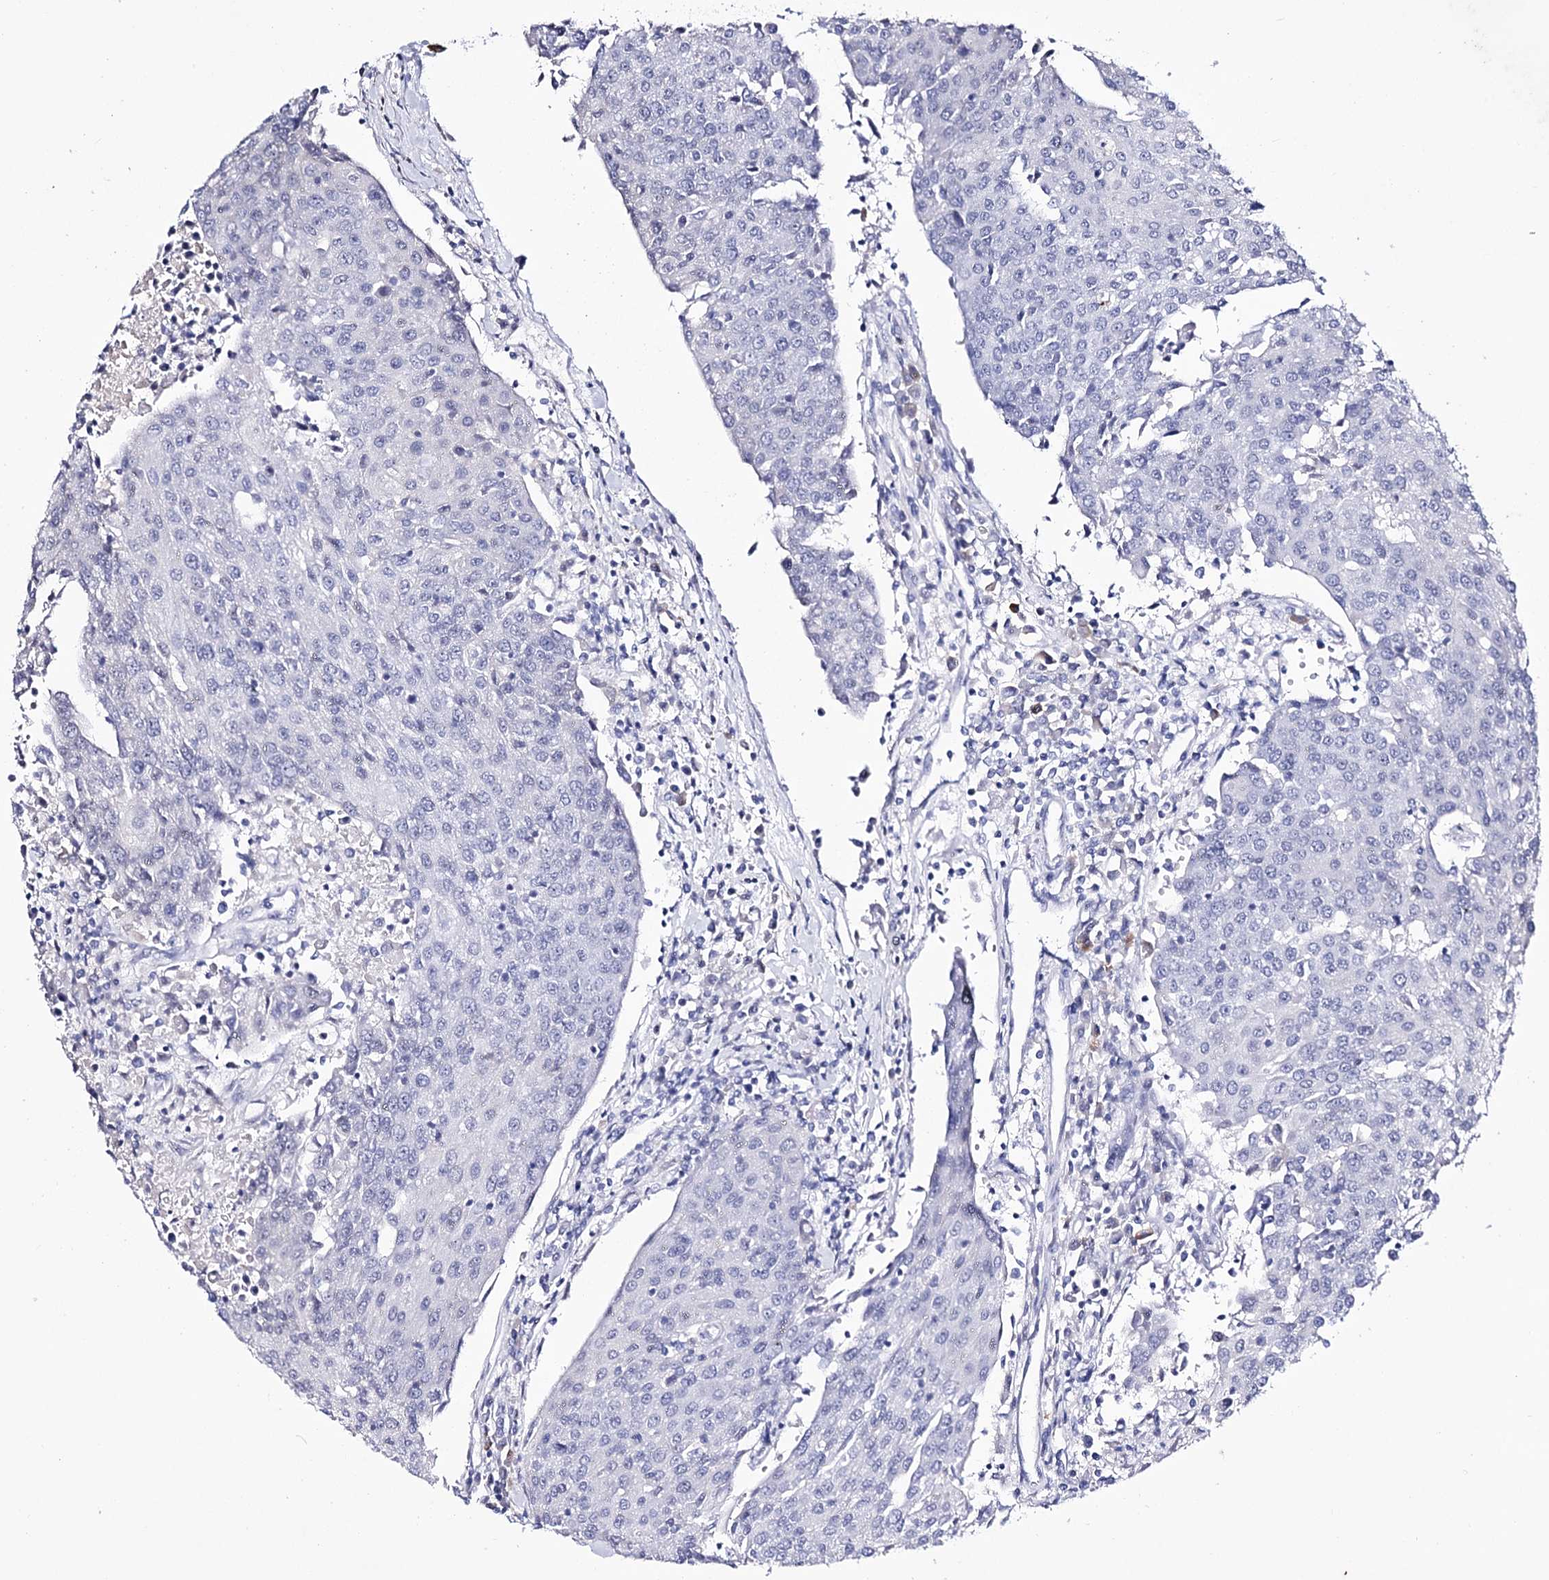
{"staining": {"intensity": "negative", "quantity": "none", "location": "none"}, "tissue": "urothelial cancer", "cell_type": "Tumor cells", "image_type": "cancer", "snomed": [{"axis": "morphology", "description": "Urothelial carcinoma, High grade"}, {"axis": "topography", "description": "Urinary bladder"}], "caption": "The image displays no significant positivity in tumor cells of high-grade urothelial carcinoma.", "gene": "PCGF5", "patient": {"sex": "female", "age": 85}}